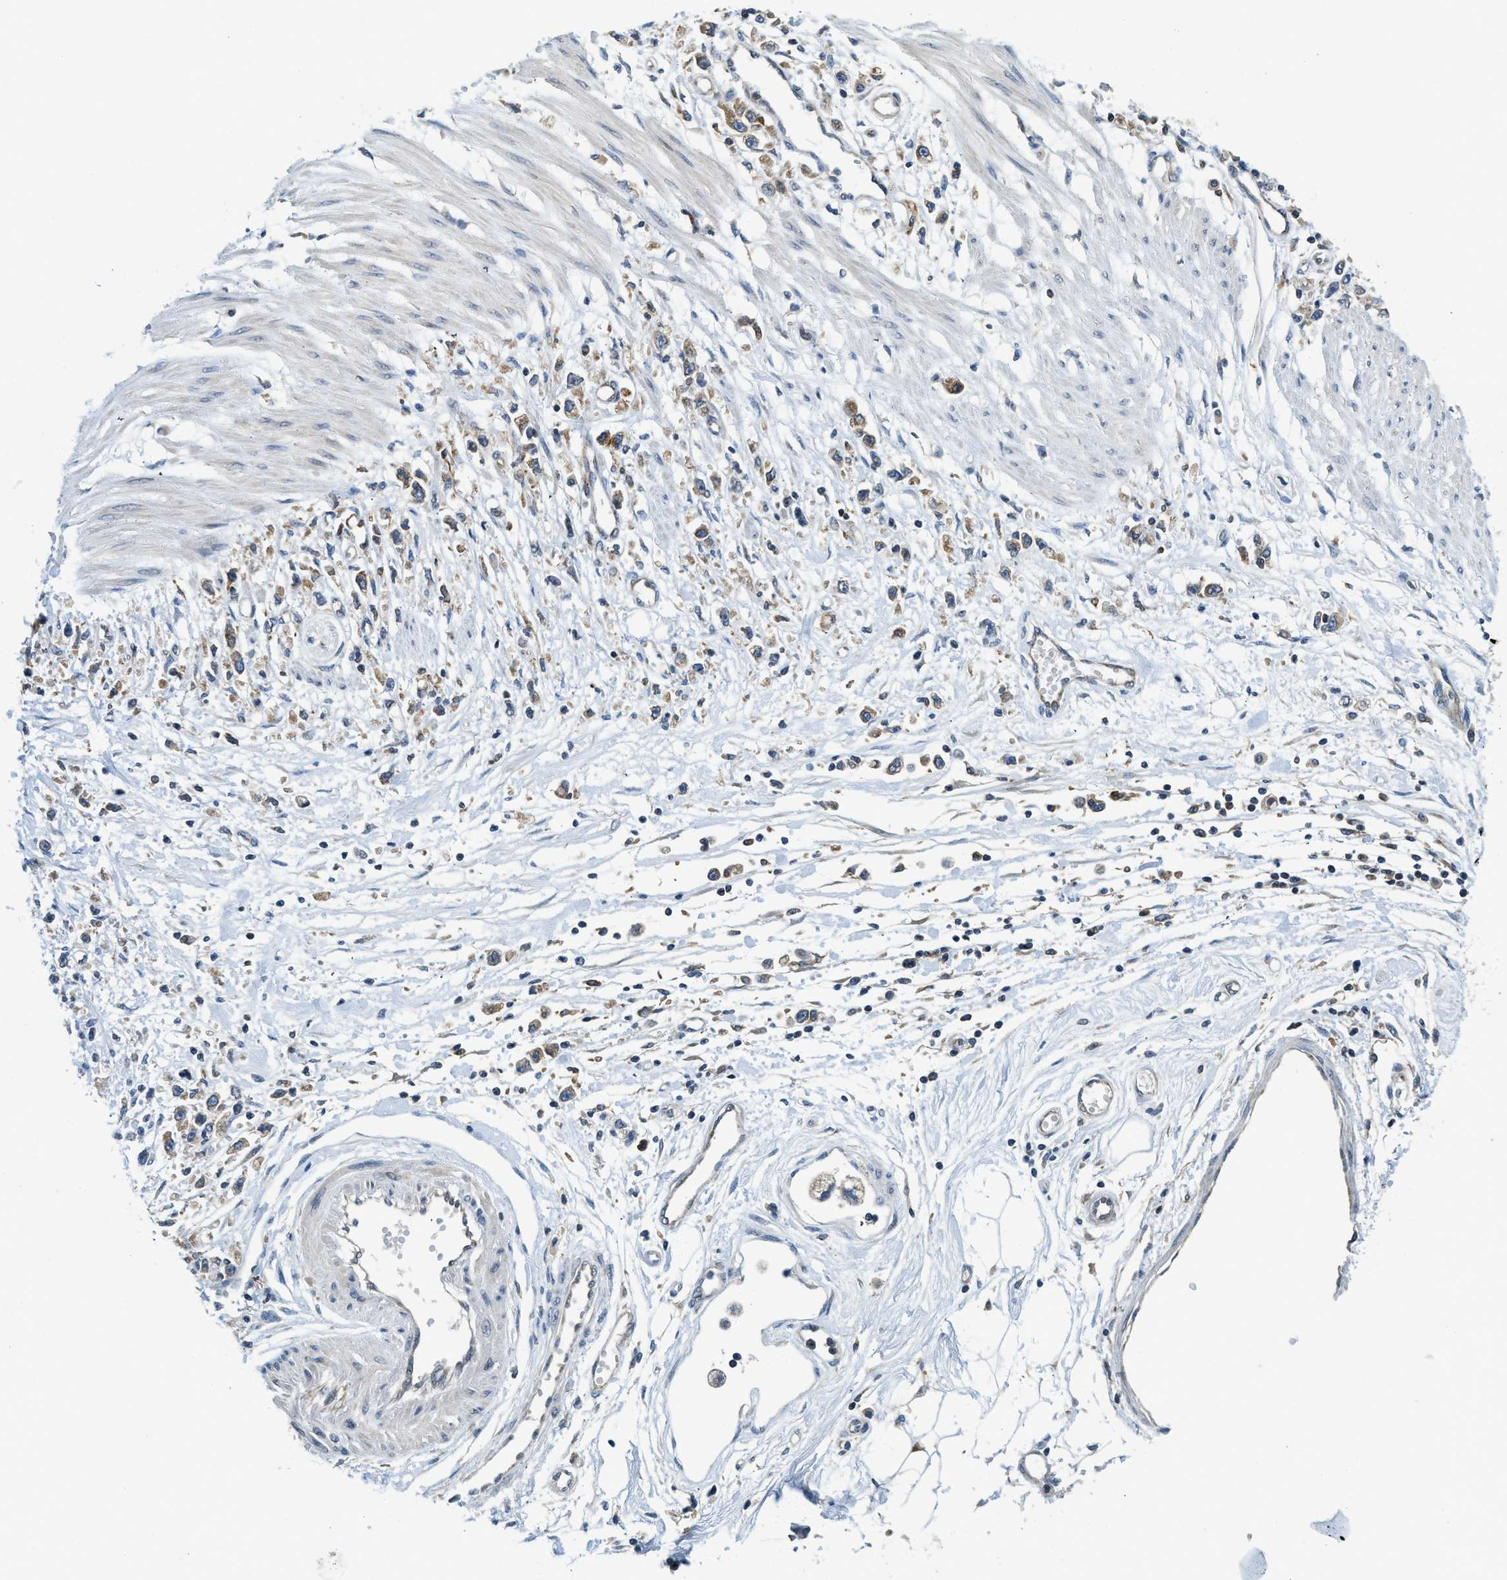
{"staining": {"intensity": "moderate", "quantity": ">75%", "location": "cytoplasmic/membranous"}, "tissue": "stomach cancer", "cell_type": "Tumor cells", "image_type": "cancer", "snomed": [{"axis": "morphology", "description": "Adenocarcinoma, NOS"}, {"axis": "topography", "description": "Stomach"}], "caption": "Protein analysis of stomach cancer (adenocarcinoma) tissue reveals moderate cytoplasmic/membranous expression in approximately >75% of tumor cells.", "gene": "BCAP31", "patient": {"sex": "female", "age": 59}}